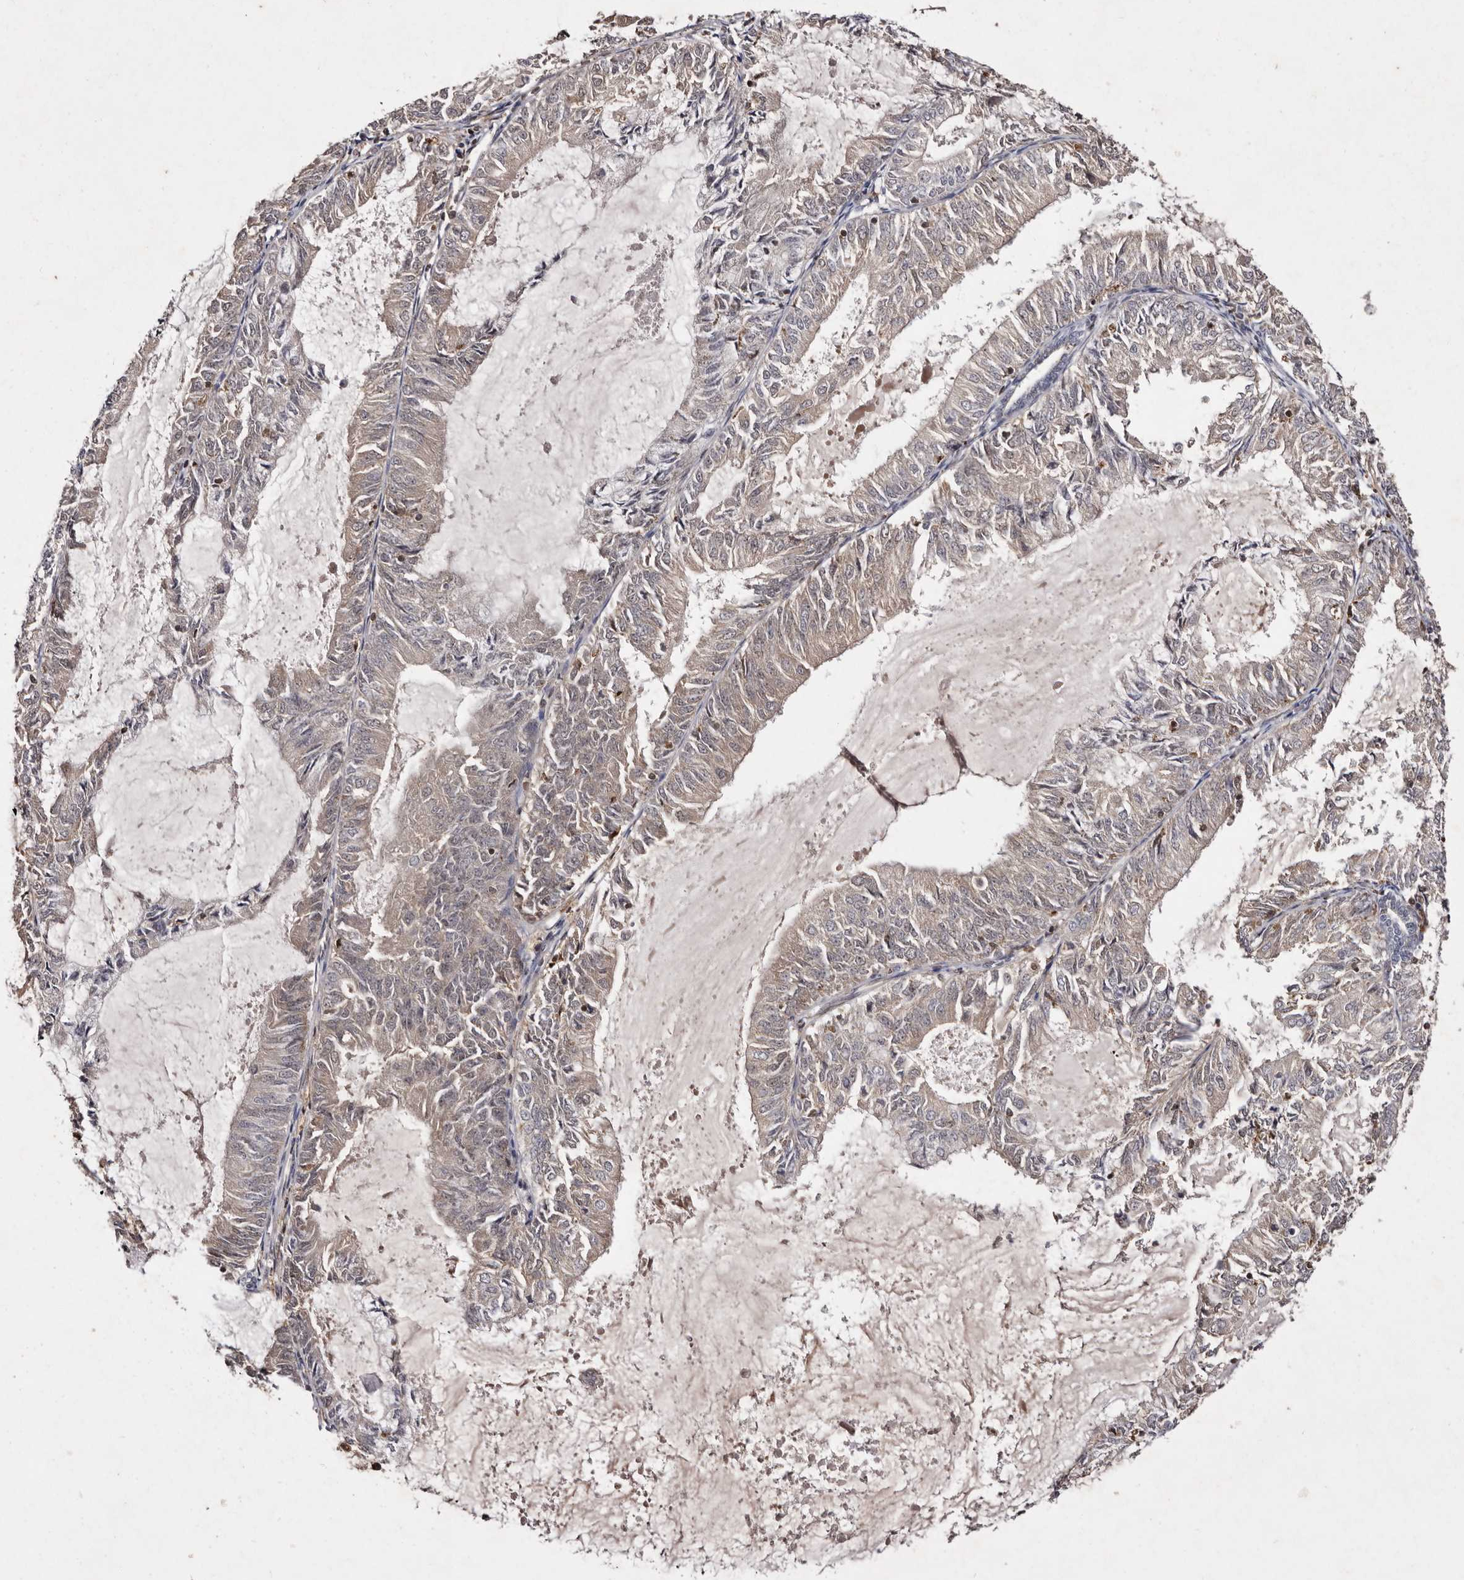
{"staining": {"intensity": "weak", "quantity": ">75%", "location": "cytoplasmic/membranous"}, "tissue": "endometrial cancer", "cell_type": "Tumor cells", "image_type": "cancer", "snomed": [{"axis": "morphology", "description": "Adenocarcinoma, NOS"}, {"axis": "topography", "description": "Endometrium"}], "caption": "Tumor cells show low levels of weak cytoplasmic/membranous expression in approximately >75% of cells in human endometrial cancer (adenocarcinoma).", "gene": "GIMAP4", "patient": {"sex": "female", "age": 57}}